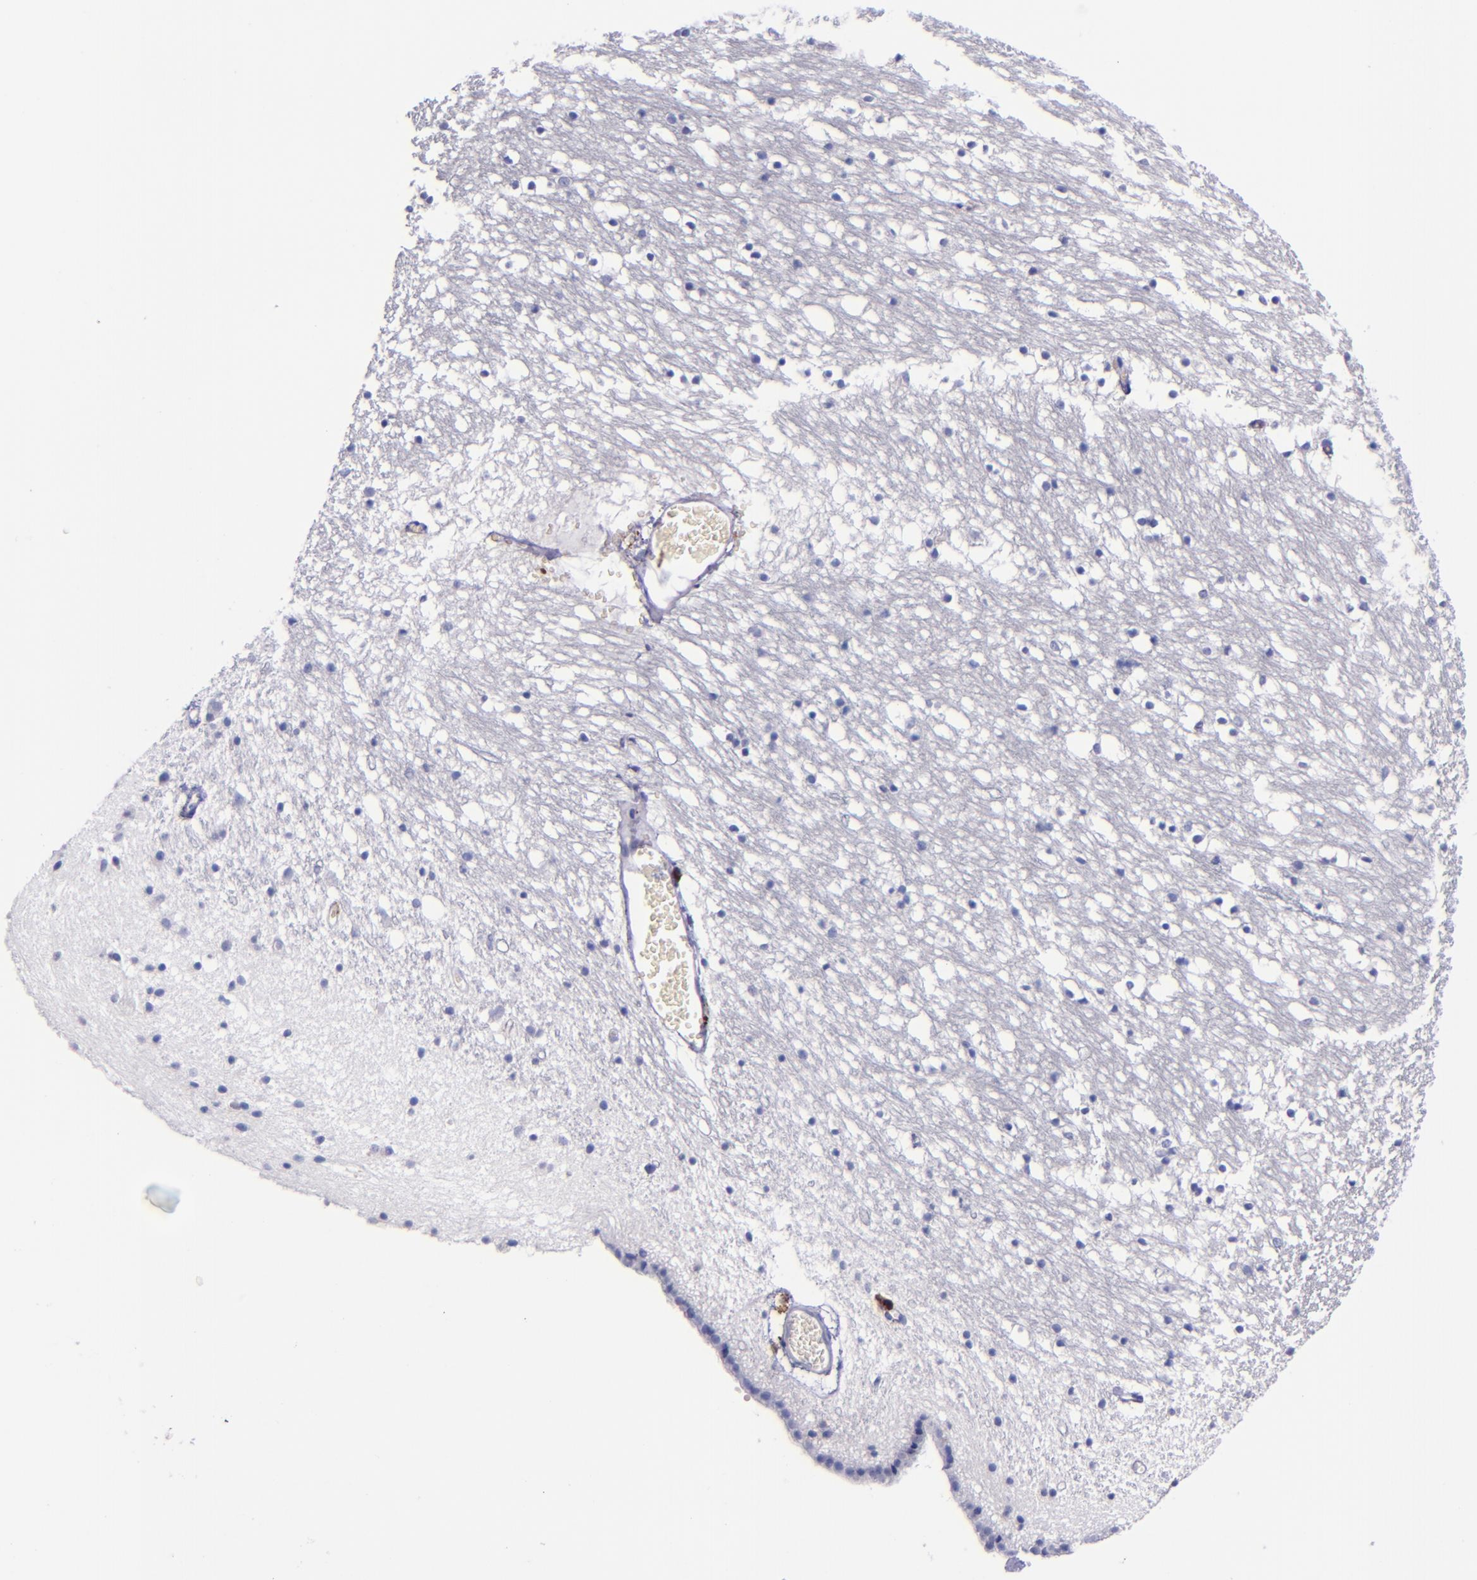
{"staining": {"intensity": "negative", "quantity": "none", "location": "none"}, "tissue": "caudate", "cell_type": "Glial cells", "image_type": "normal", "snomed": [{"axis": "morphology", "description": "Normal tissue, NOS"}, {"axis": "topography", "description": "Lateral ventricle wall"}], "caption": "Glial cells show no significant protein expression in normal caudate. Nuclei are stained in blue.", "gene": "F13A1", "patient": {"sex": "male", "age": 45}}